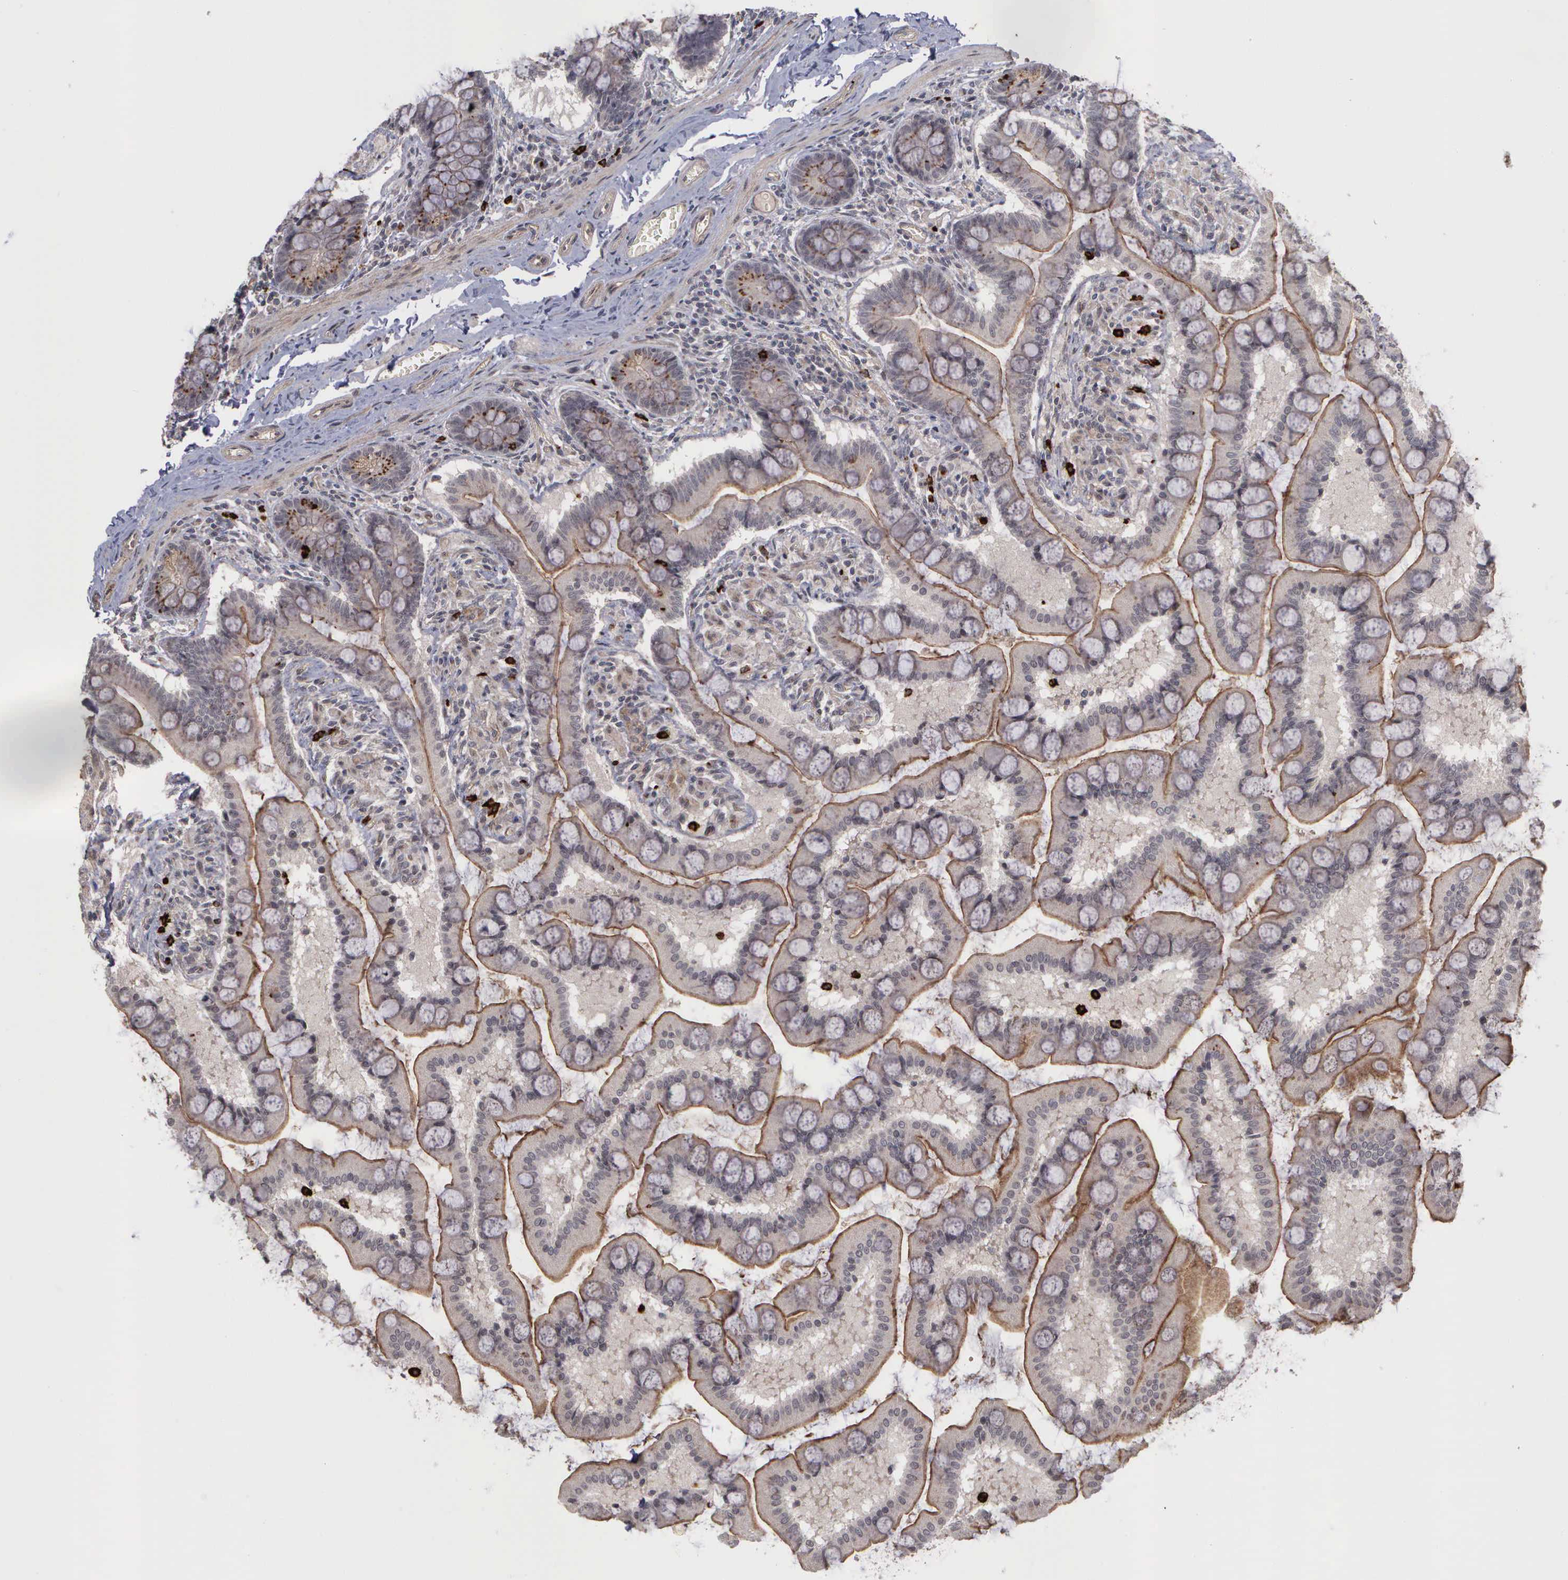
{"staining": {"intensity": "negative", "quantity": "none", "location": "none"}, "tissue": "small intestine", "cell_type": "Glandular cells", "image_type": "normal", "snomed": [{"axis": "morphology", "description": "Normal tissue, NOS"}, {"axis": "topography", "description": "Small intestine"}], "caption": "This is an IHC histopathology image of unremarkable small intestine. There is no staining in glandular cells.", "gene": "MMP9", "patient": {"sex": "male", "age": 41}}